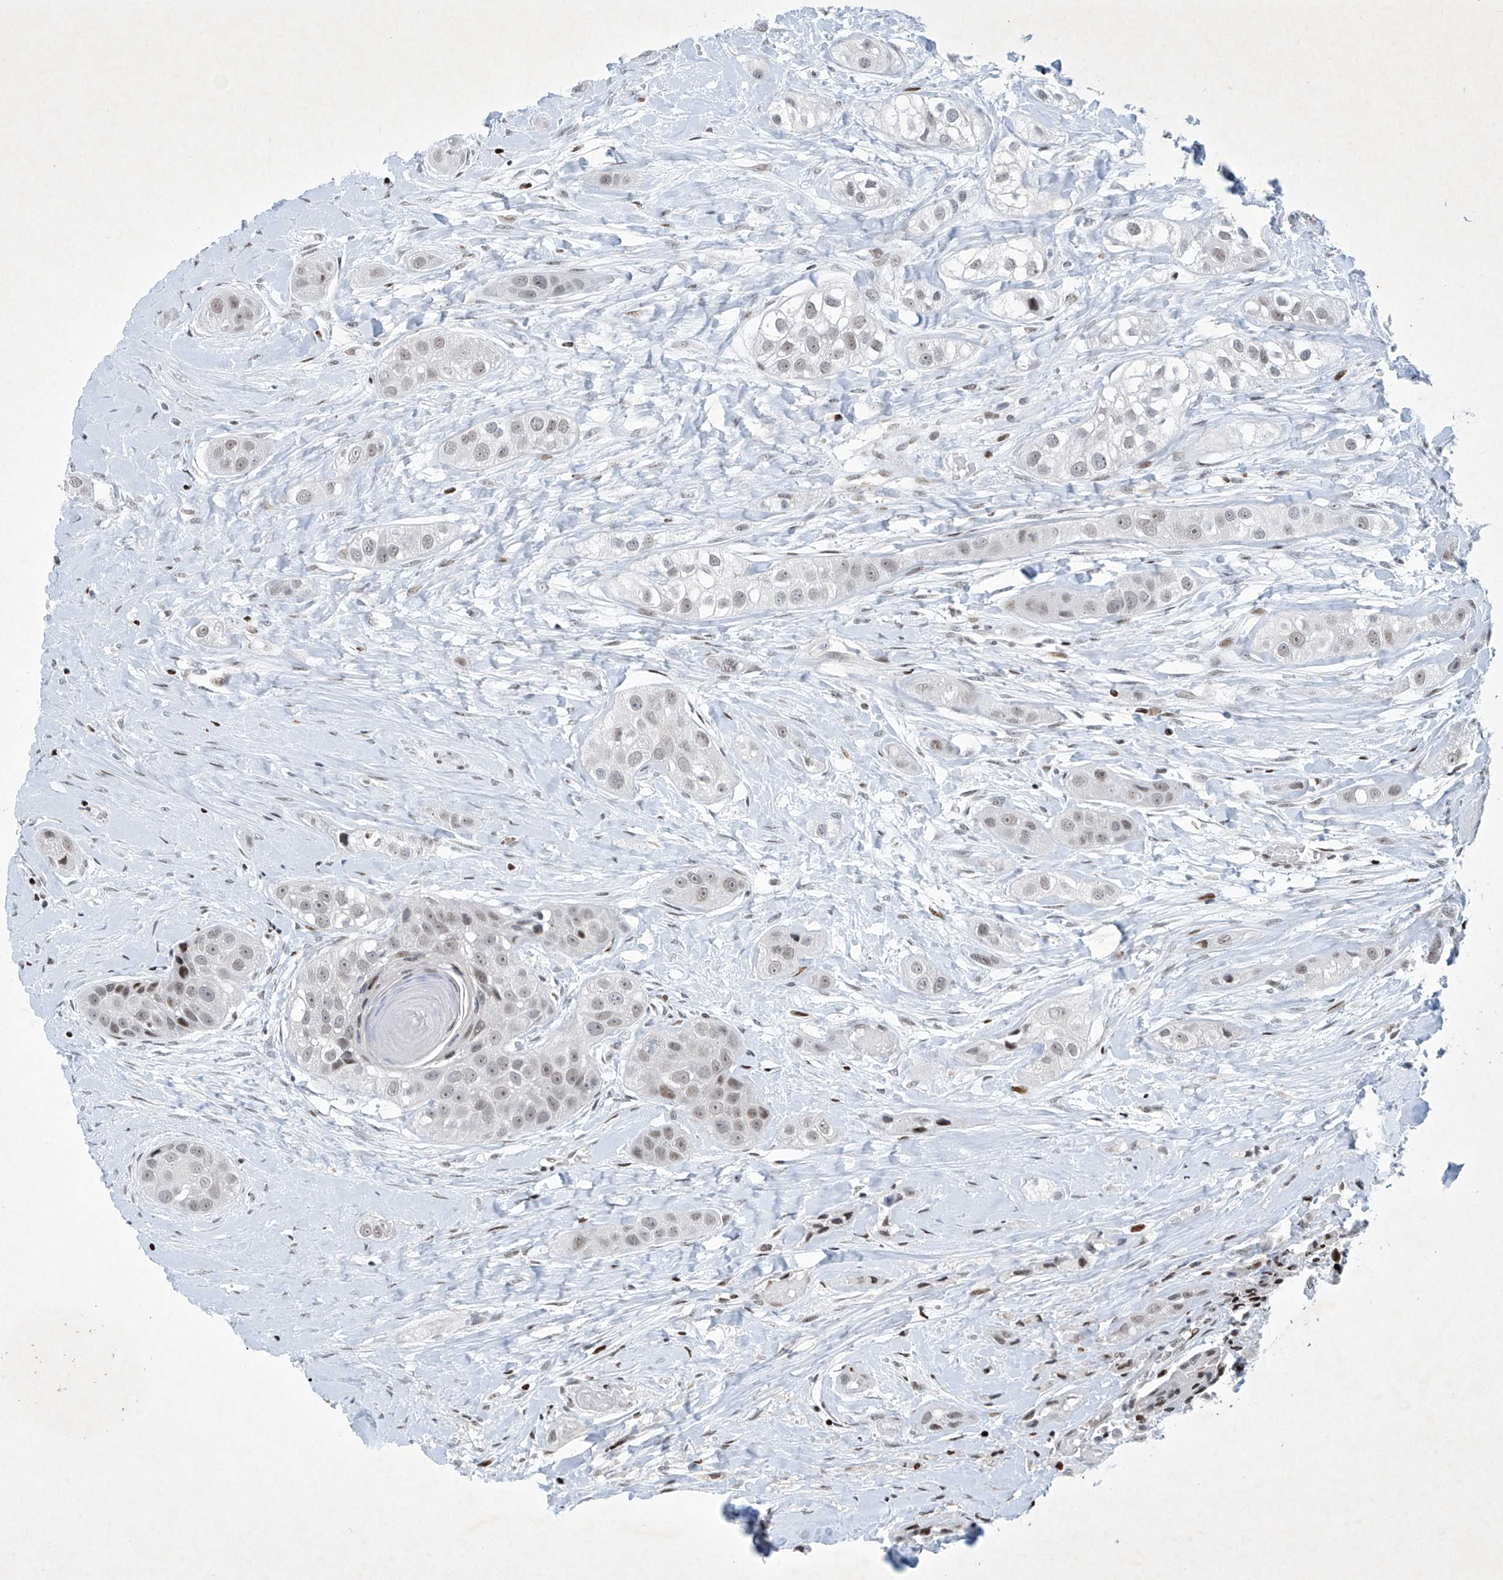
{"staining": {"intensity": "weak", "quantity": ">75%", "location": "nuclear"}, "tissue": "head and neck cancer", "cell_type": "Tumor cells", "image_type": "cancer", "snomed": [{"axis": "morphology", "description": "Normal tissue, NOS"}, {"axis": "morphology", "description": "Squamous cell carcinoma, NOS"}, {"axis": "topography", "description": "Skeletal muscle"}, {"axis": "topography", "description": "Head-Neck"}], "caption": "Tumor cells exhibit low levels of weak nuclear positivity in approximately >75% of cells in human head and neck cancer (squamous cell carcinoma).", "gene": "RFX7", "patient": {"sex": "male", "age": 51}}